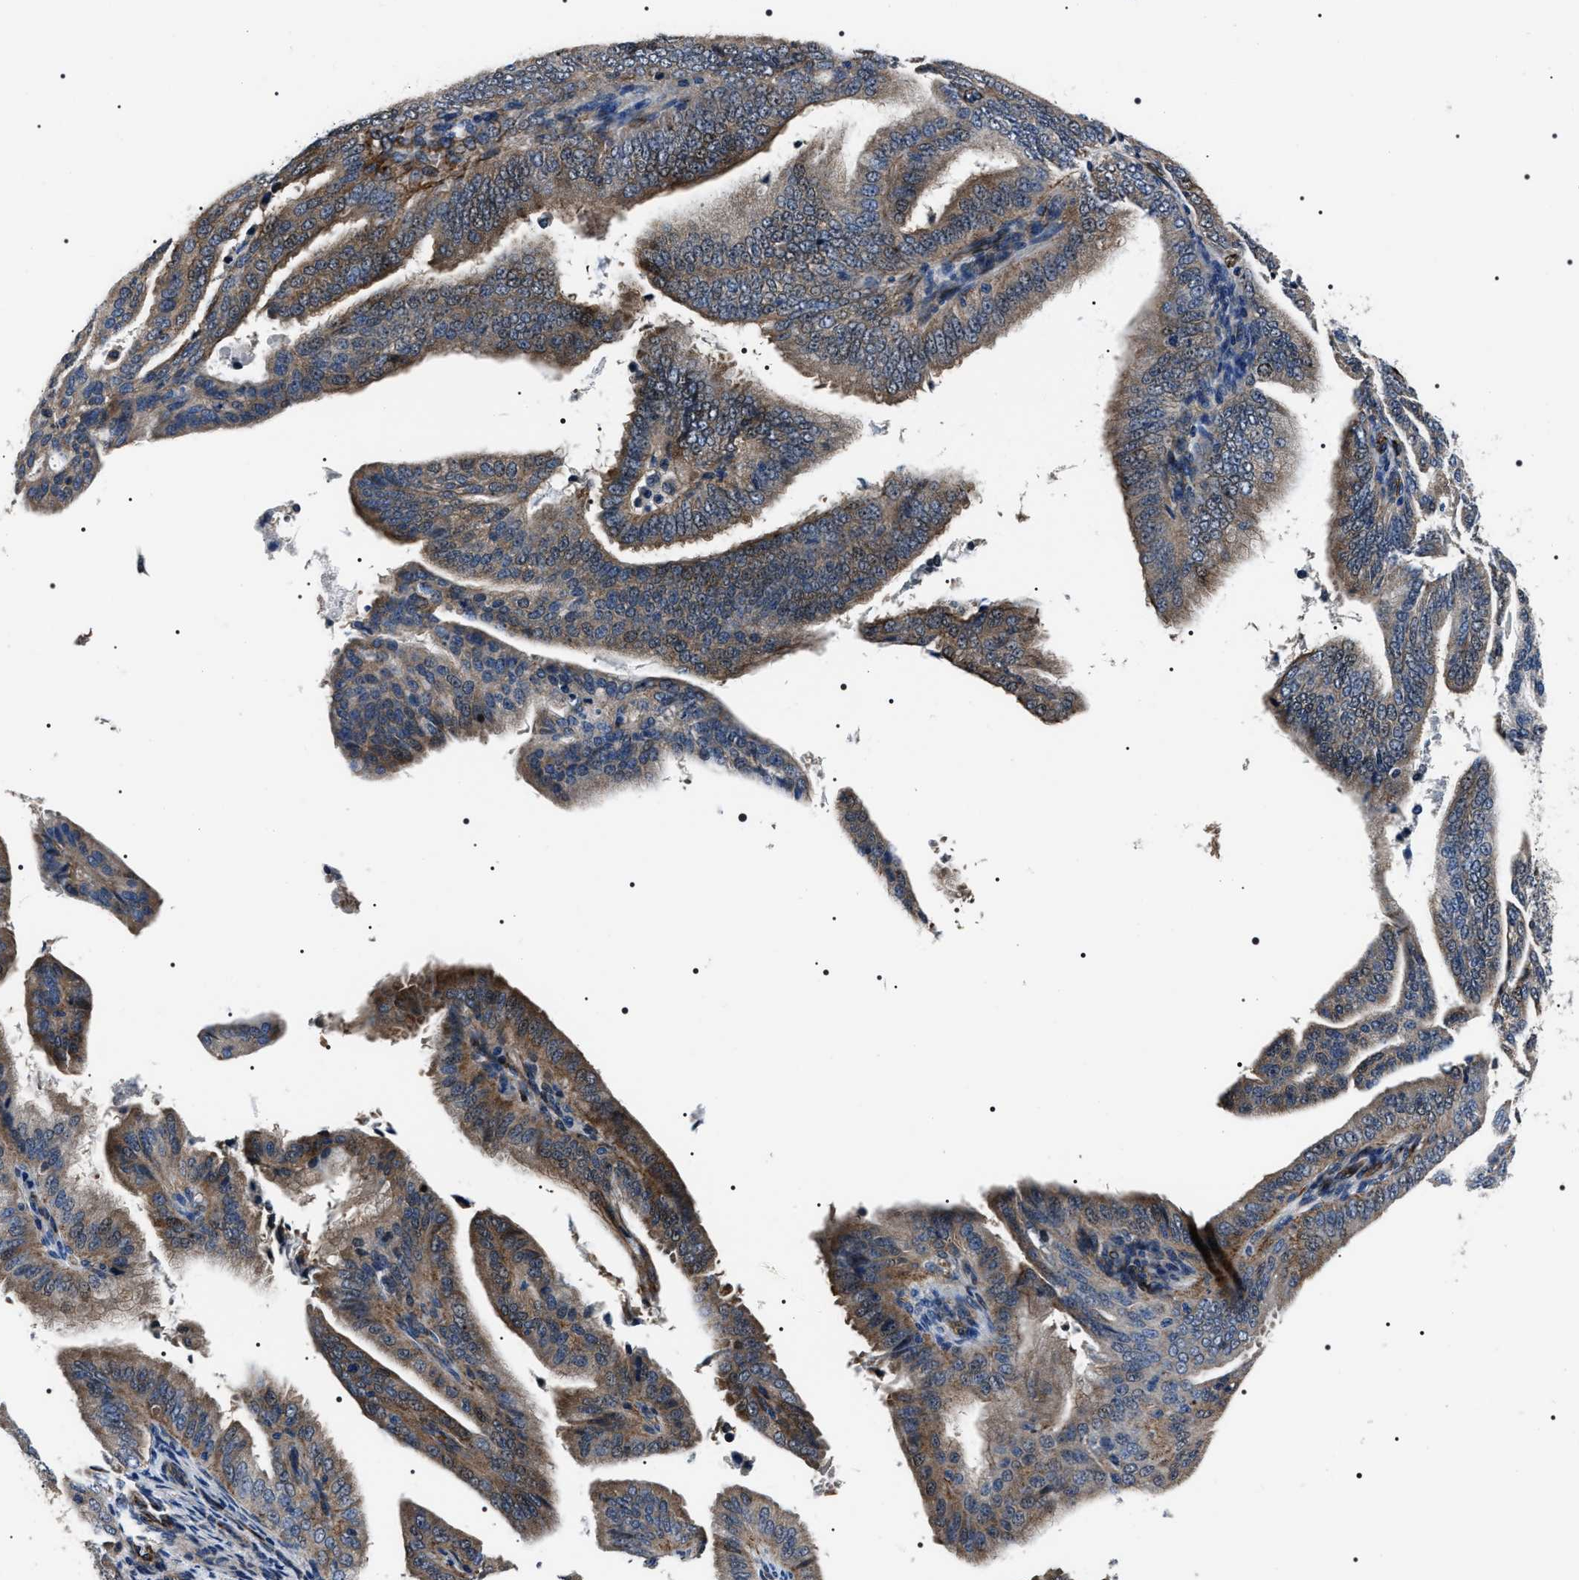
{"staining": {"intensity": "moderate", "quantity": "25%-75%", "location": "cytoplasmic/membranous"}, "tissue": "endometrial cancer", "cell_type": "Tumor cells", "image_type": "cancer", "snomed": [{"axis": "morphology", "description": "Adenocarcinoma, NOS"}, {"axis": "topography", "description": "Endometrium"}], "caption": "Protein staining exhibits moderate cytoplasmic/membranous positivity in about 25%-75% of tumor cells in adenocarcinoma (endometrial).", "gene": "BAG2", "patient": {"sex": "female", "age": 58}}